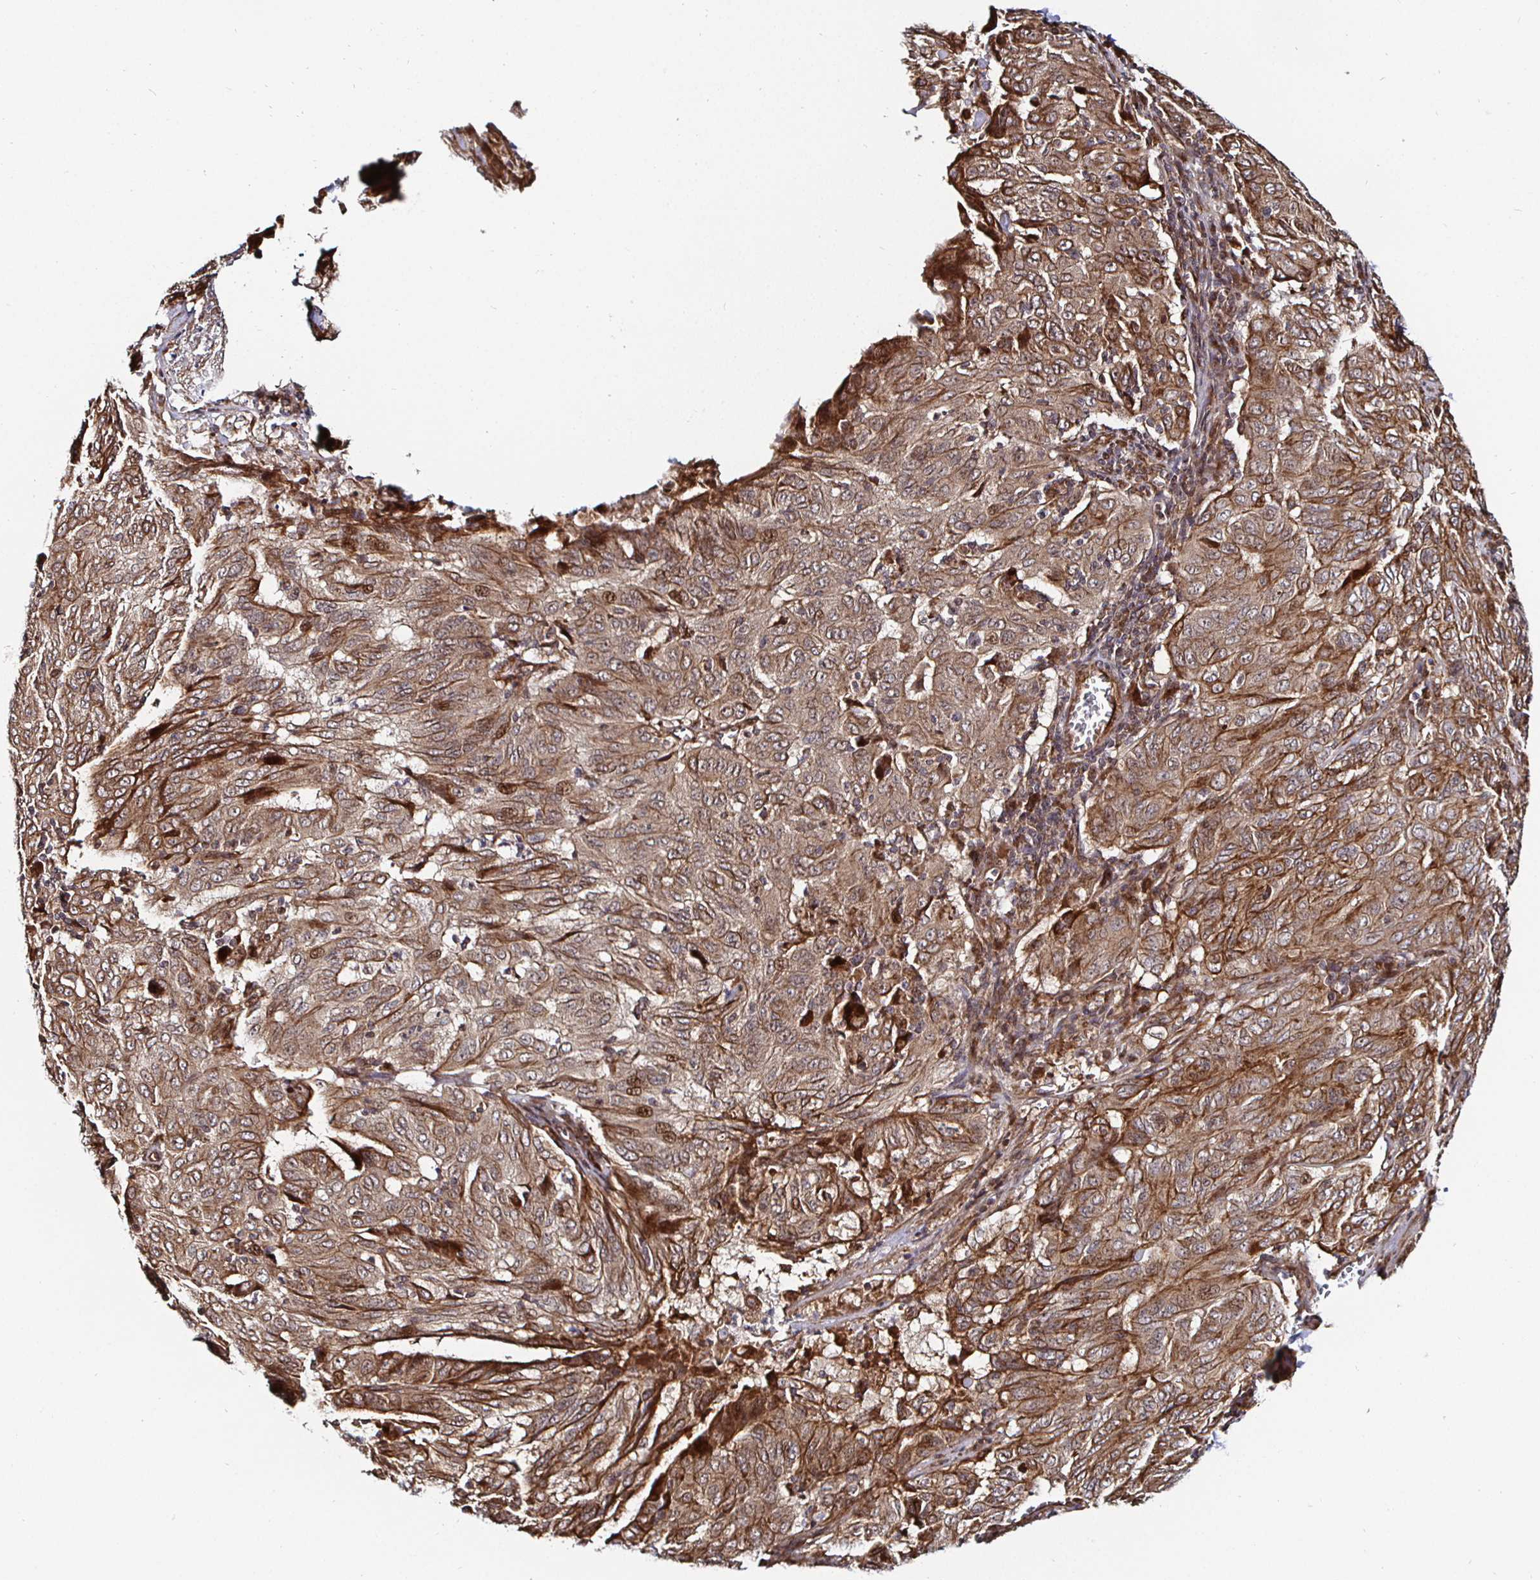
{"staining": {"intensity": "moderate", "quantity": ">75%", "location": "cytoplasmic/membranous"}, "tissue": "pancreatic cancer", "cell_type": "Tumor cells", "image_type": "cancer", "snomed": [{"axis": "morphology", "description": "Adenocarcinoma, NOS"}, {"axis": "topography", "description": "Pancreas"}], "caption": "Immunohistochemistry image of pancreatic cancer stained for a protein (brown), which reveals medium levels of moderate cytoplasmic/membranous staining in about >75% of tumor cells.", "gene": "TBKBP1", "patient": {"sex": "male", "age": 63}}